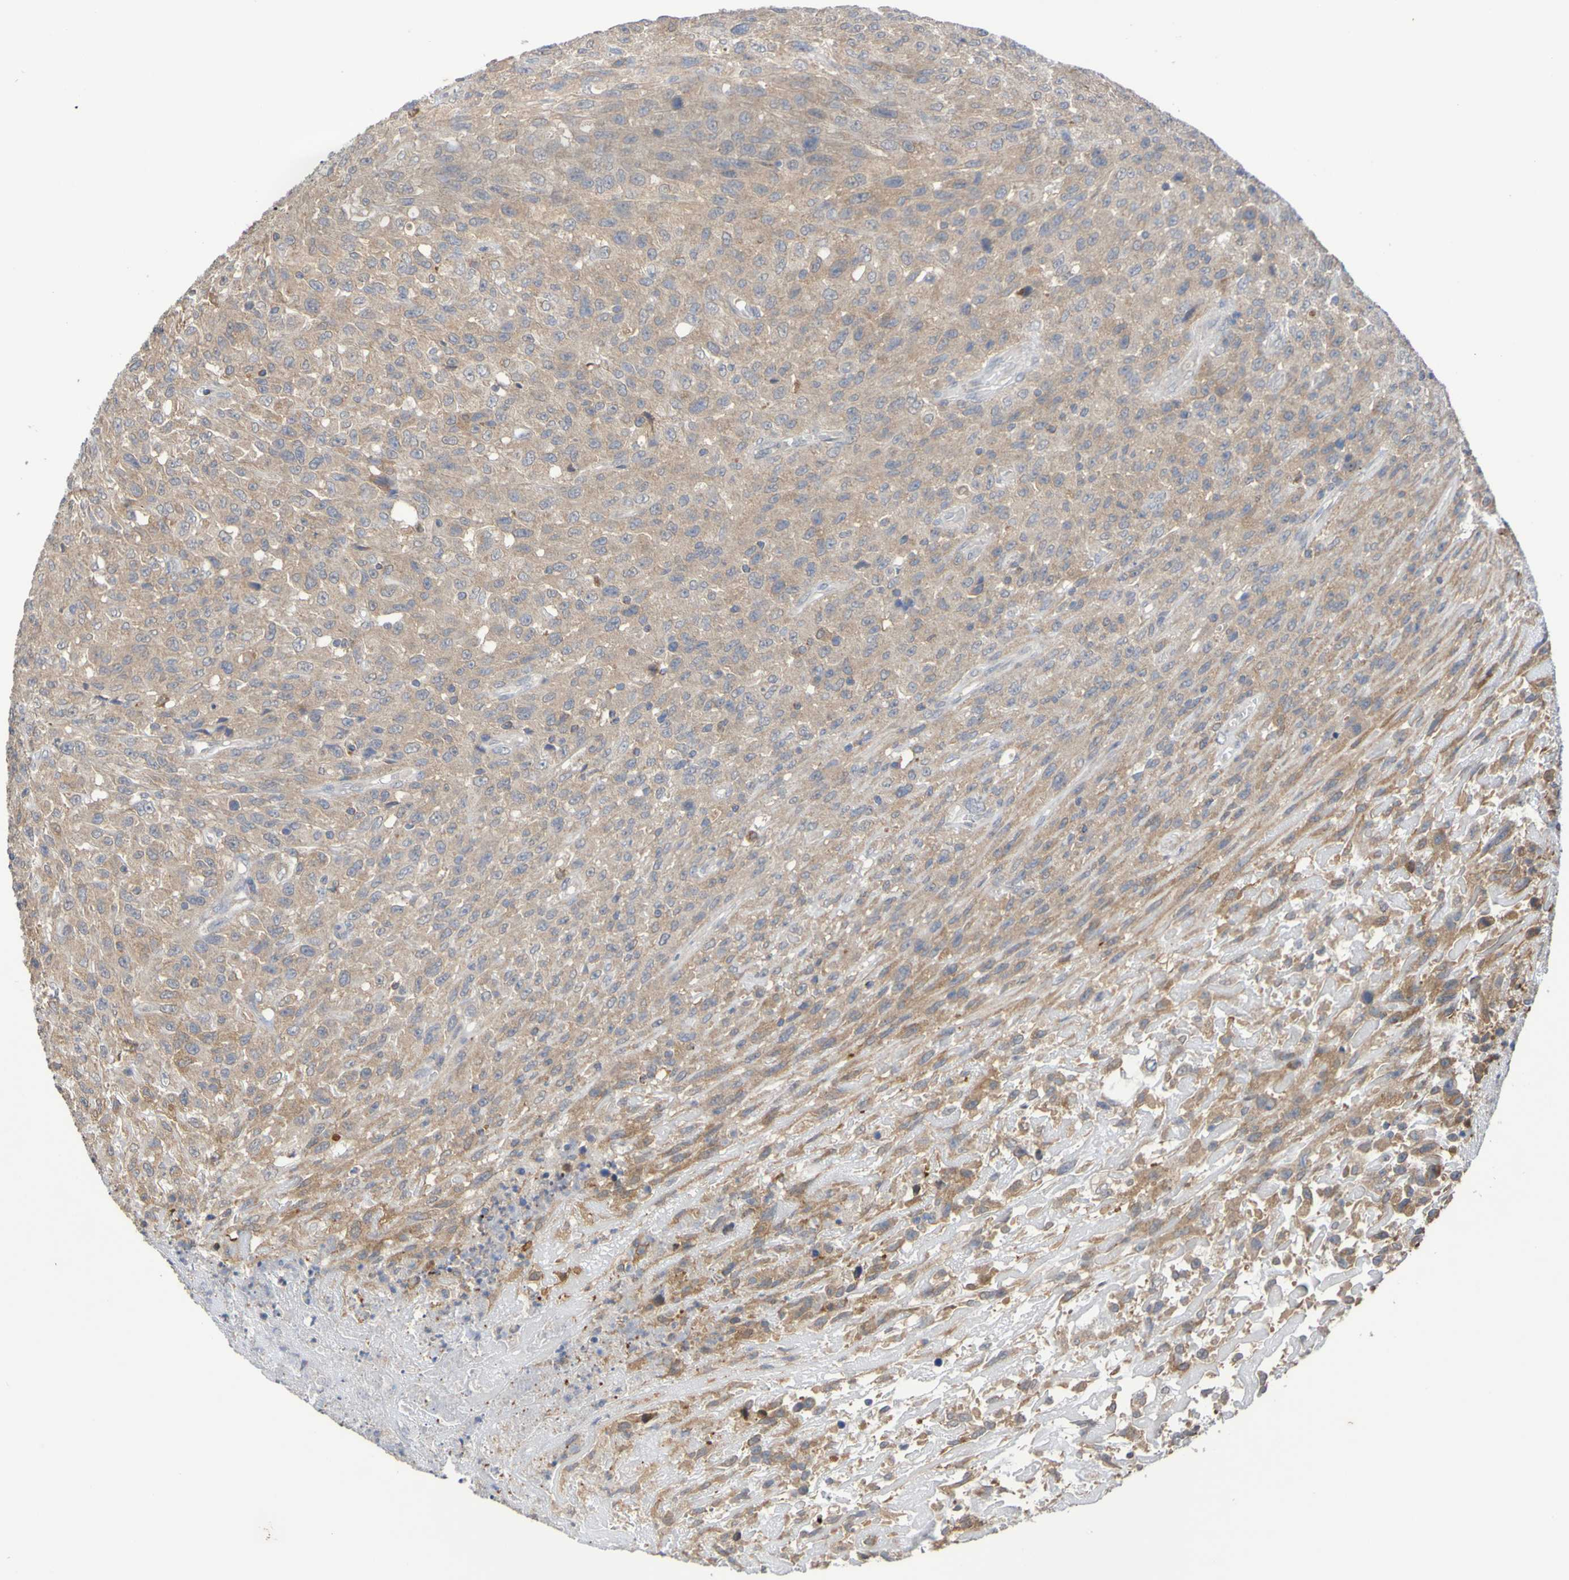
{"staining": {"intensity": "moderate", "quantity": ">75%", "location": "cytoplasmic/membranous"}, "tissue": "urothelial cancer", "cell_type": "Tumor cells", "image_type": "cancer", "snomed": [{"axis": "morphology", "description": "Urothelial carcinoma, High grade"}, {"axis": "topography", "description": "Urinary bladder"}], "caption": "Immunohistochemistry (IHC) of urothelial cancer reveals medium levels of moderate cytoplasmic/membranous positivity in about >75% of tumor cells.", "gene": "C3orf18", "patient": {"sex": "male", "age": 66}}